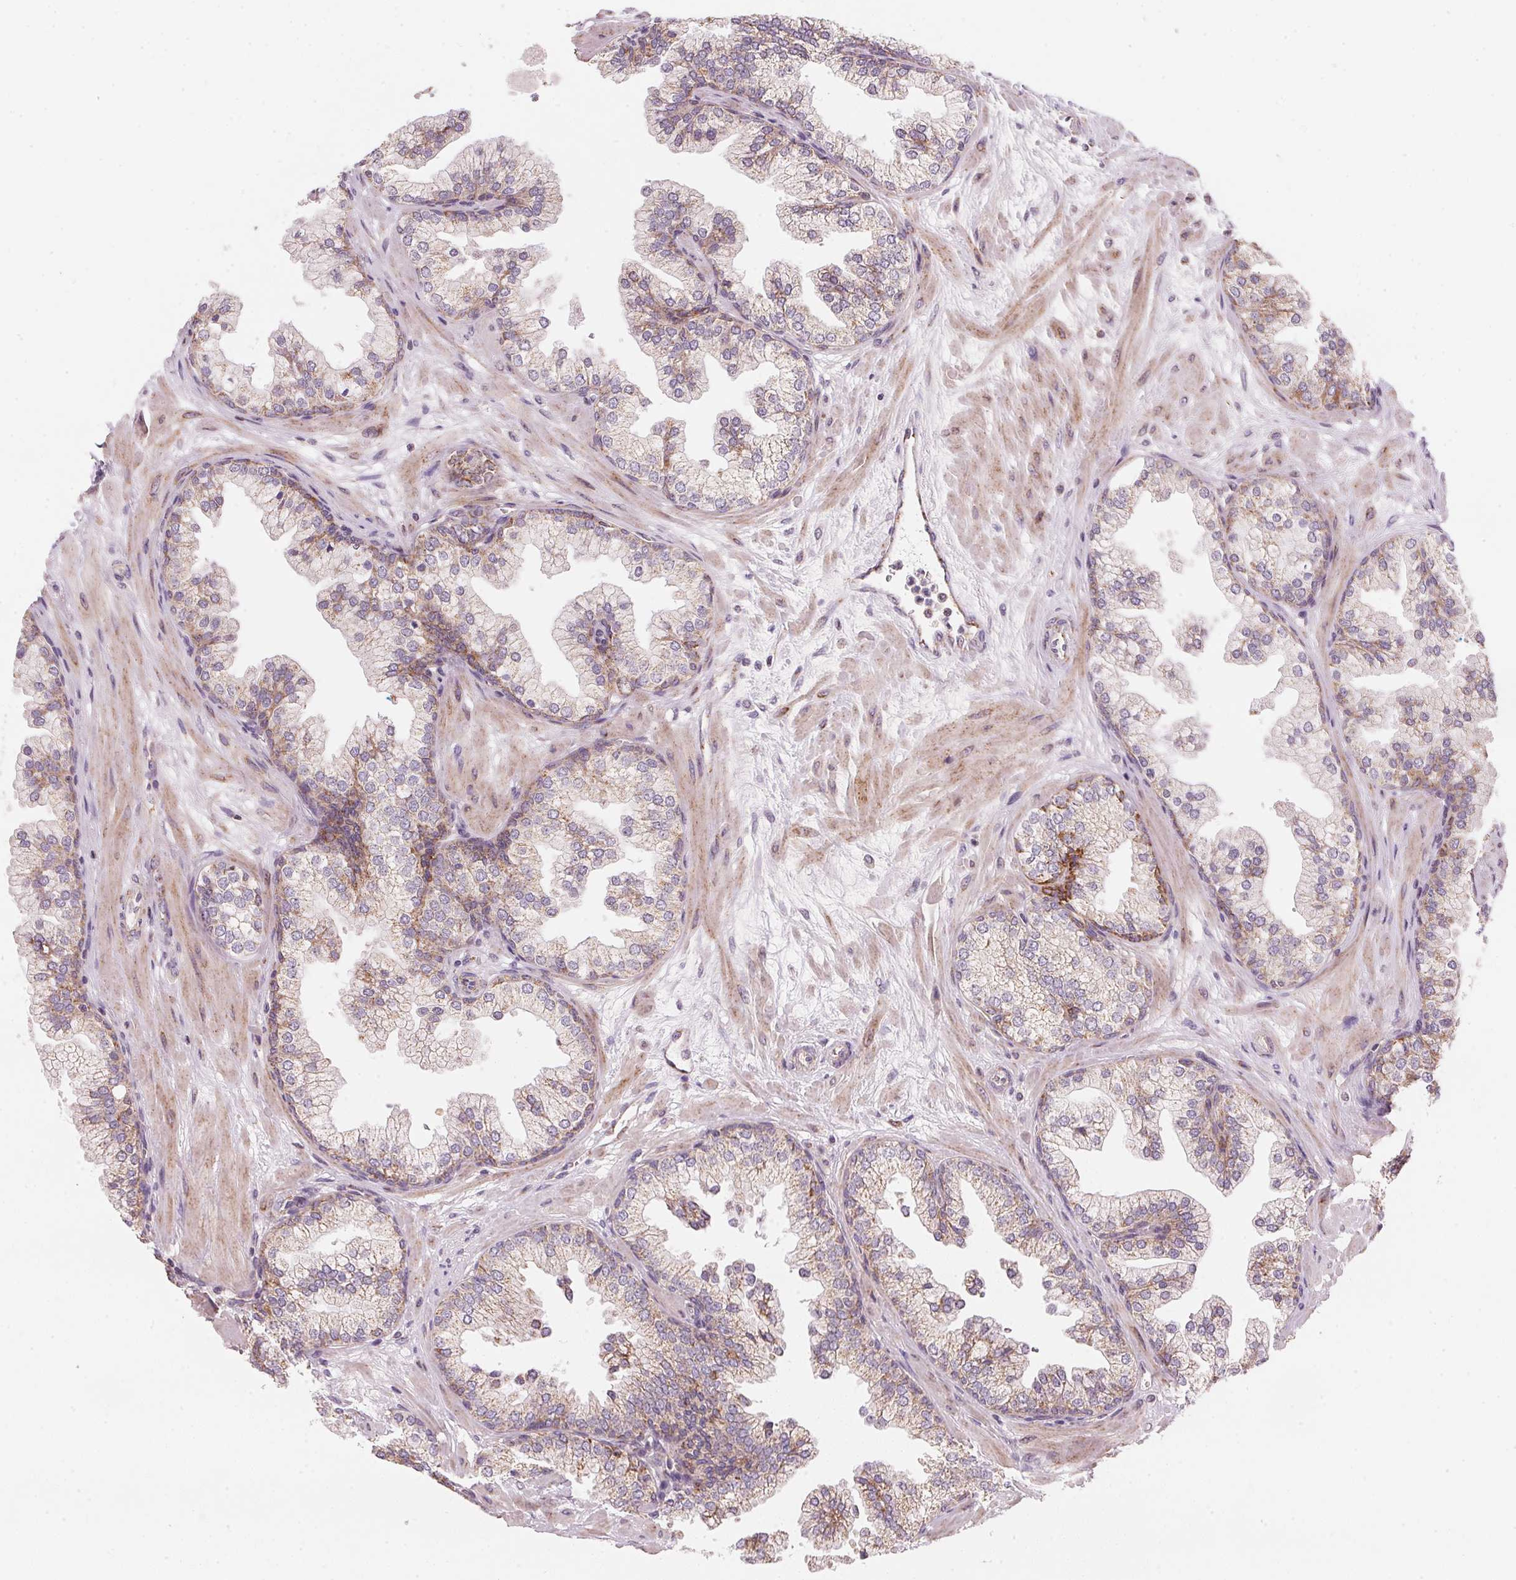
{"staining": {"intensity": "moderate", "quantity": "25%-75%", "location": "cytoplasmic/membranous"}, "tissue": "prostate", "cell_type": "Glandular cells", "image_type": "normal", "snomed": [{"axis": "morphology", "description": "Normal tissue, NOS"}, {"axis": "topography", "description": "Prostate"}, {"axis": "topography", "description": "Peripheral nerve tissue"}], "caption": "Glandular cells reveal moderate cytoplasmic/membranous expression in approximately 25%-75% of cells in benign prostate.", "gene": "COQ7", "patient": {"sex": "male", "age": 61}}